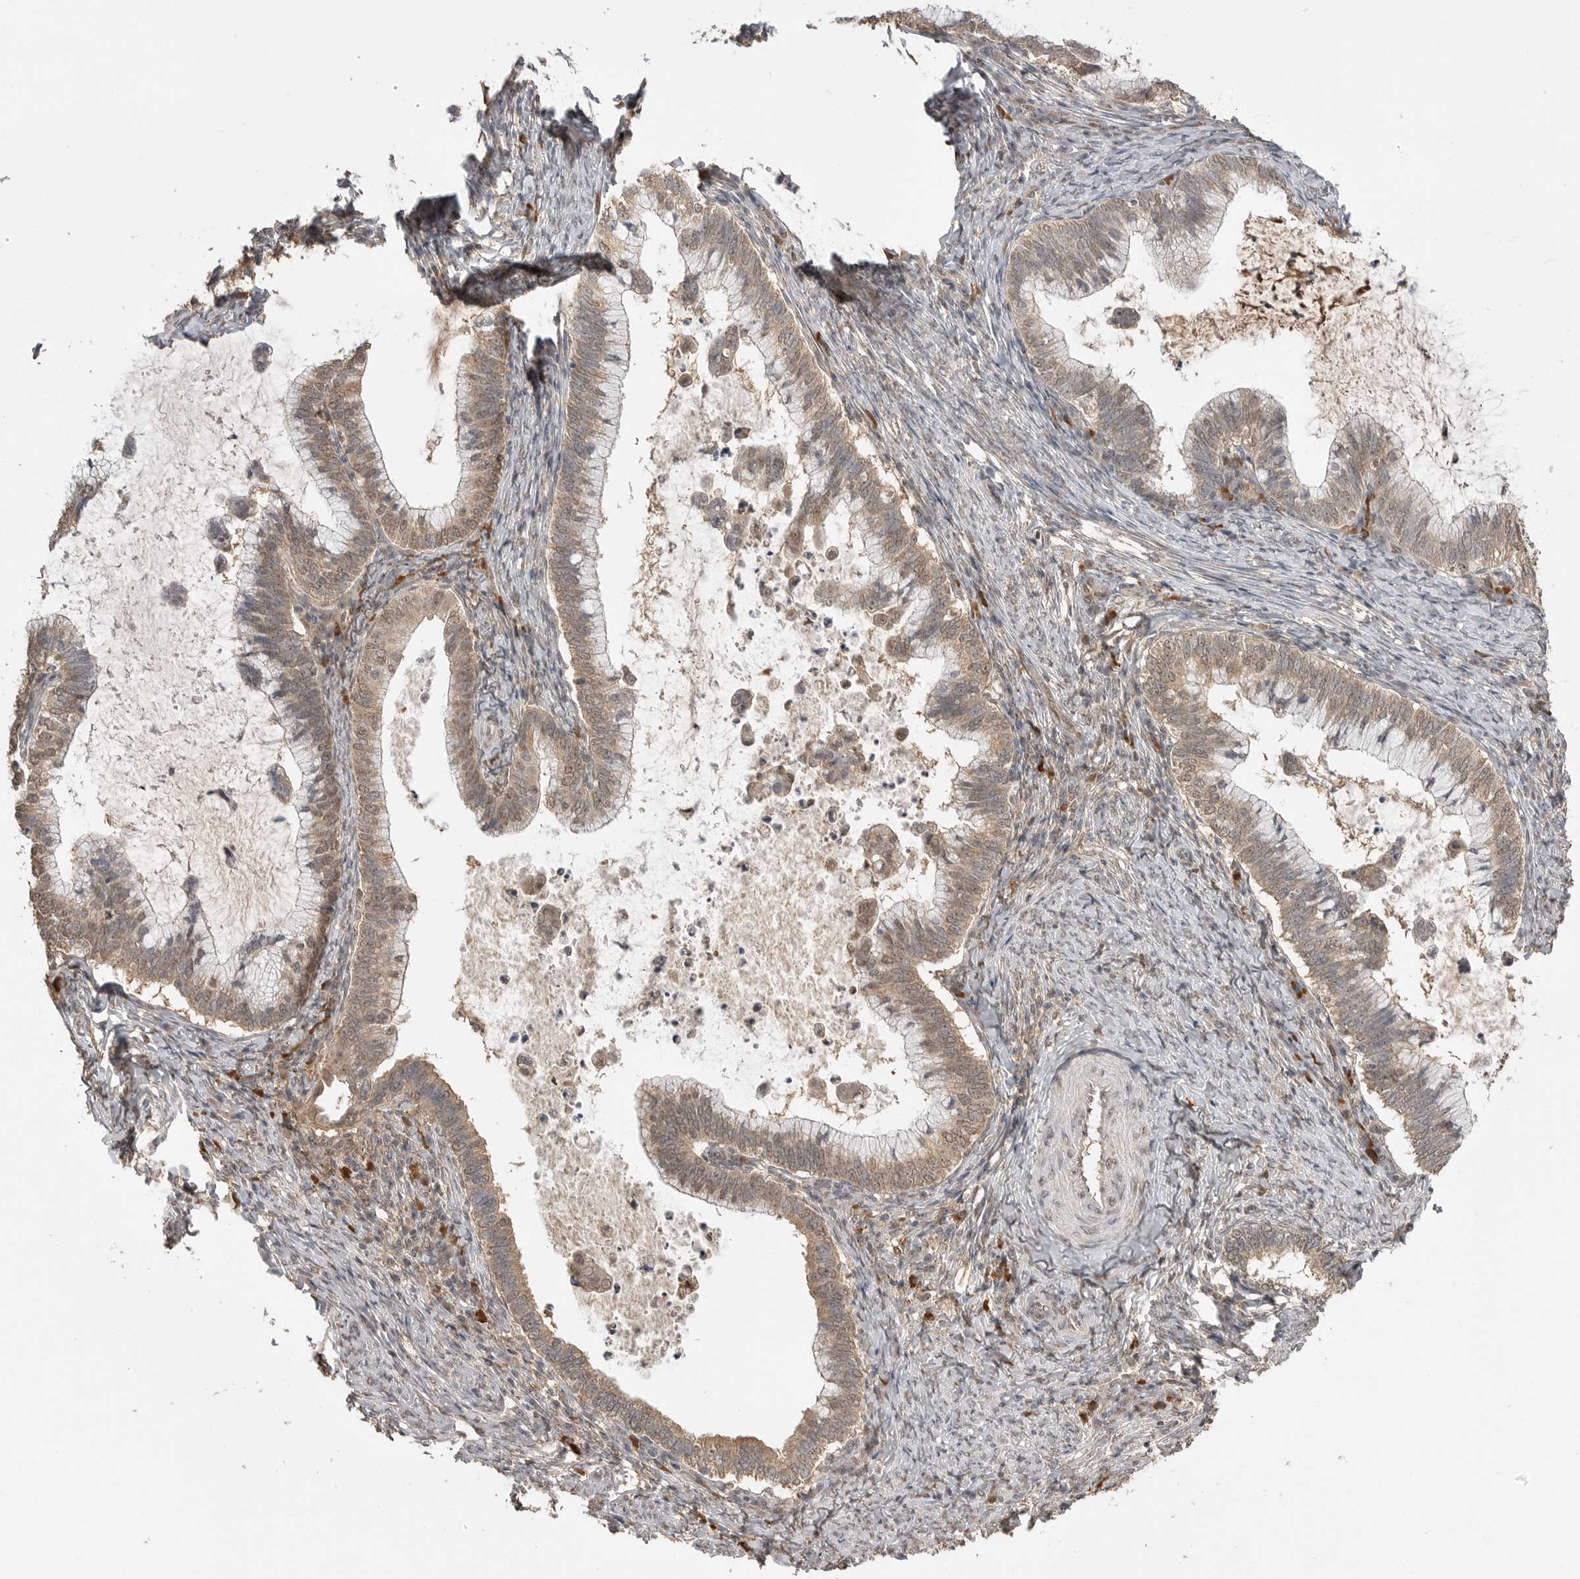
{"staining": {"intensity": "weak", "quantity": ">75%", "location": "cytoplasmic/membranous,nuclear"}, "tissue": "cervical cancer", "cell_type": "Tumor cells", "image_type": "cancer", "snomed": [{"axis": "morphology", "description": "Adenocarcinoma, NOS"}, {"axis": "topography", "description": "Cervix"}], "caption": "A brown stain labels weak cytoplasmic/membranous and nuclear staining of a protein in cervical cancer (adenocarcinoma) tumor cells.", "gene": "ASPSCR1", "patient": {"sex": "female", "age": 36}}